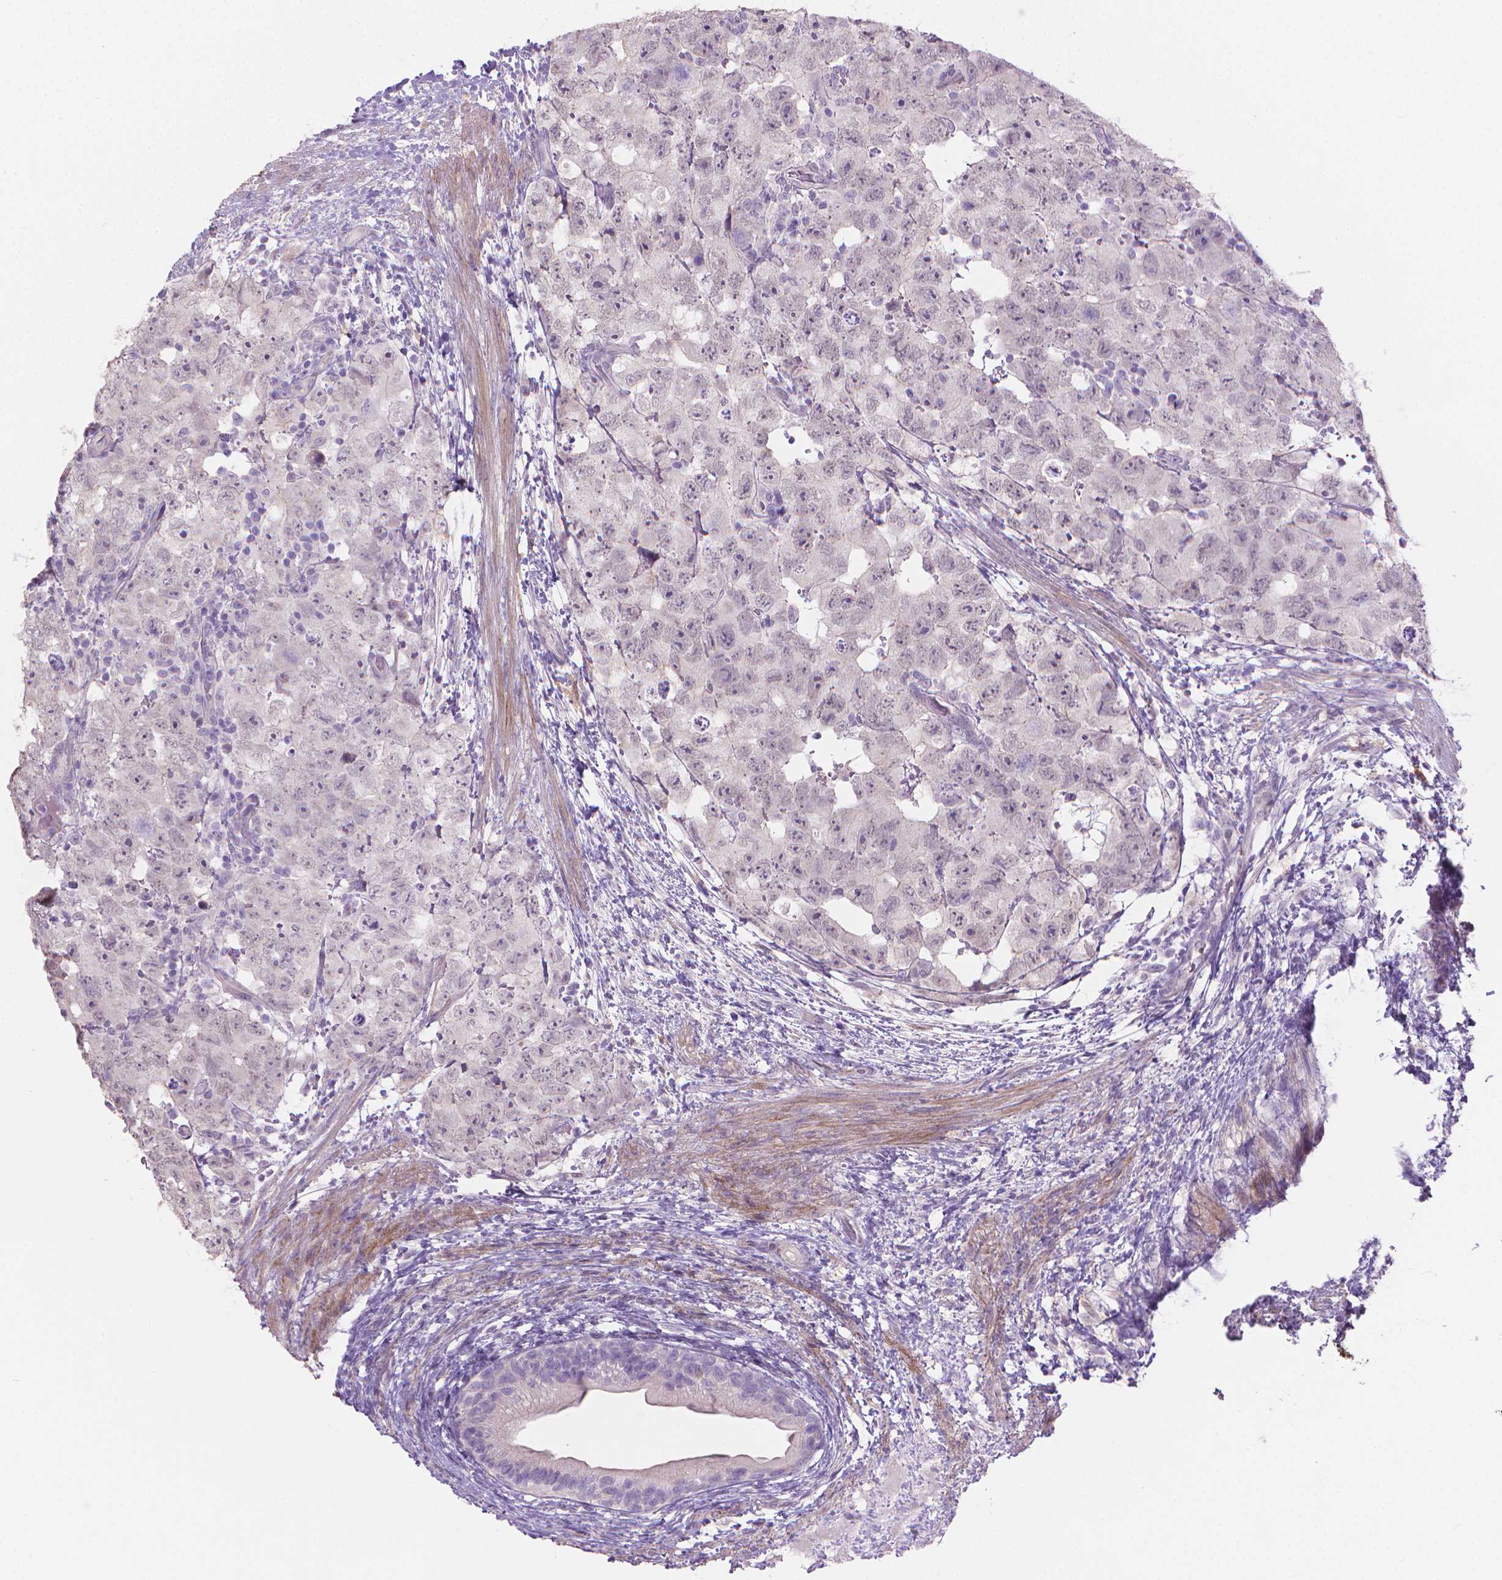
{"staining": {"intensity": "negative", "quantity": "none", "location": "none"}, "tissue": "testis cancer", "cell_type": "Tumor cells", "image_type": "cancer", "snomed": [{"axis": "morphology", "description": "Carcinoma, Embryonal, NOS"}, {"axis": "topography", "description": "Testis"}], "caption": "Immunohistochemical staining of human testis cancer shows no significant staining in tumor cells. Brightfield microscopy of immunohistochemistry (IHC) stained with DAB (brown) and hematoxylin (blue), captured at high magnification.", "gene": "GSDMA", "patient": {"sex": "male", "age": 24}}